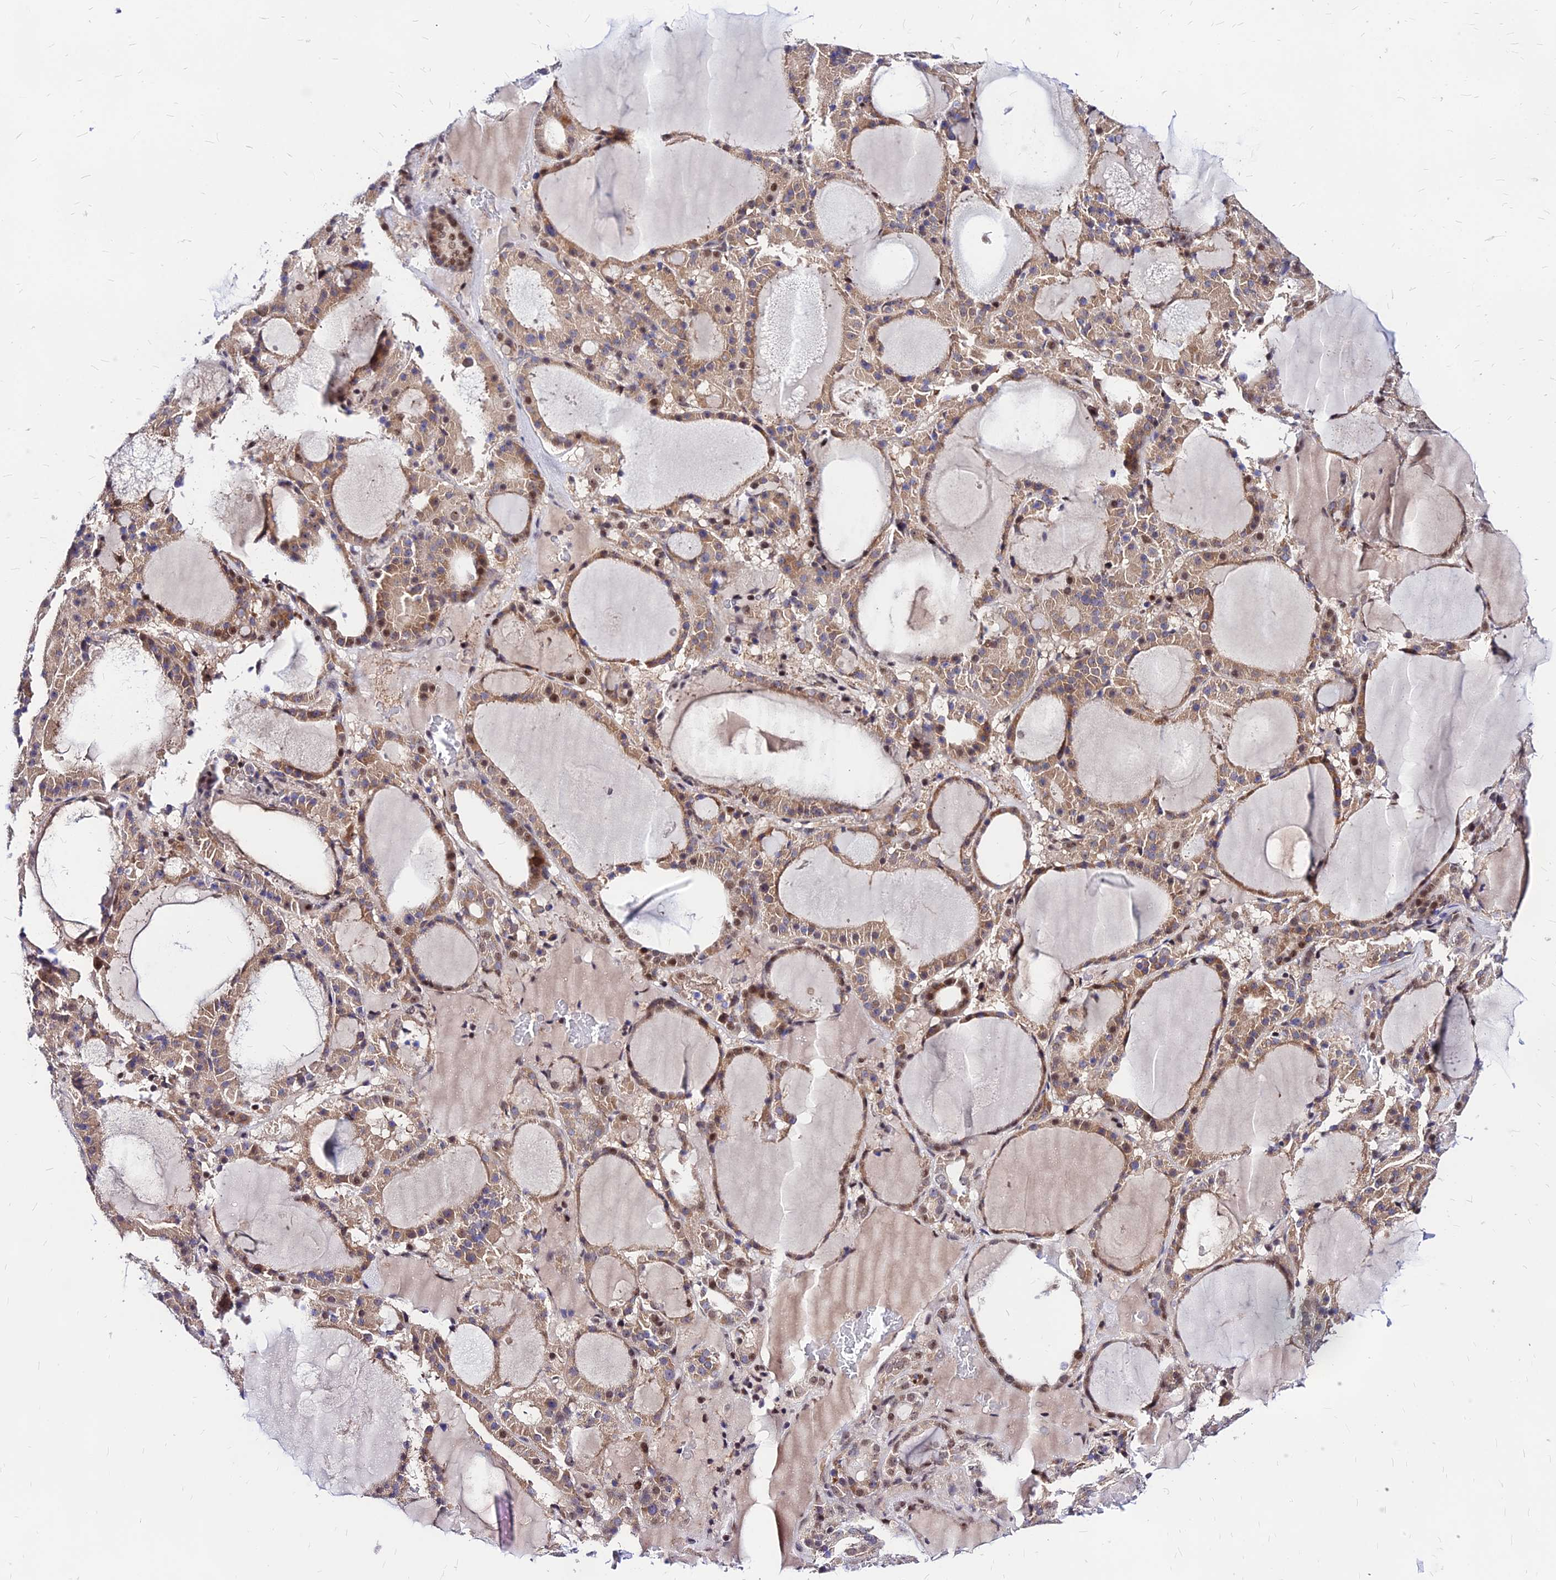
{"staining": {"intensity": "moderate", "quantity": "25%-75%", "location": "cytoplasmic/membranous,nuclear"}, "tissue": "thyroid gland", "cell_type": "Glandular cells", "image_type": "normal", "snomed": [{"axis": "morphology", "description": "Normal tissue, NOS"}, {"axis": "morphology", "description": "Carcinoma, NOS"}, {"axis": "topography", "description": "Thyroid gland"}], "caption": "Glandular cells display moderate cytoplasmic/membranous,nuclear staining in approximately 25%-75% of cells in unremarkable thyroid gland.", "gene": "DDX55", "patient": {"sex": "female", "age": 86}}